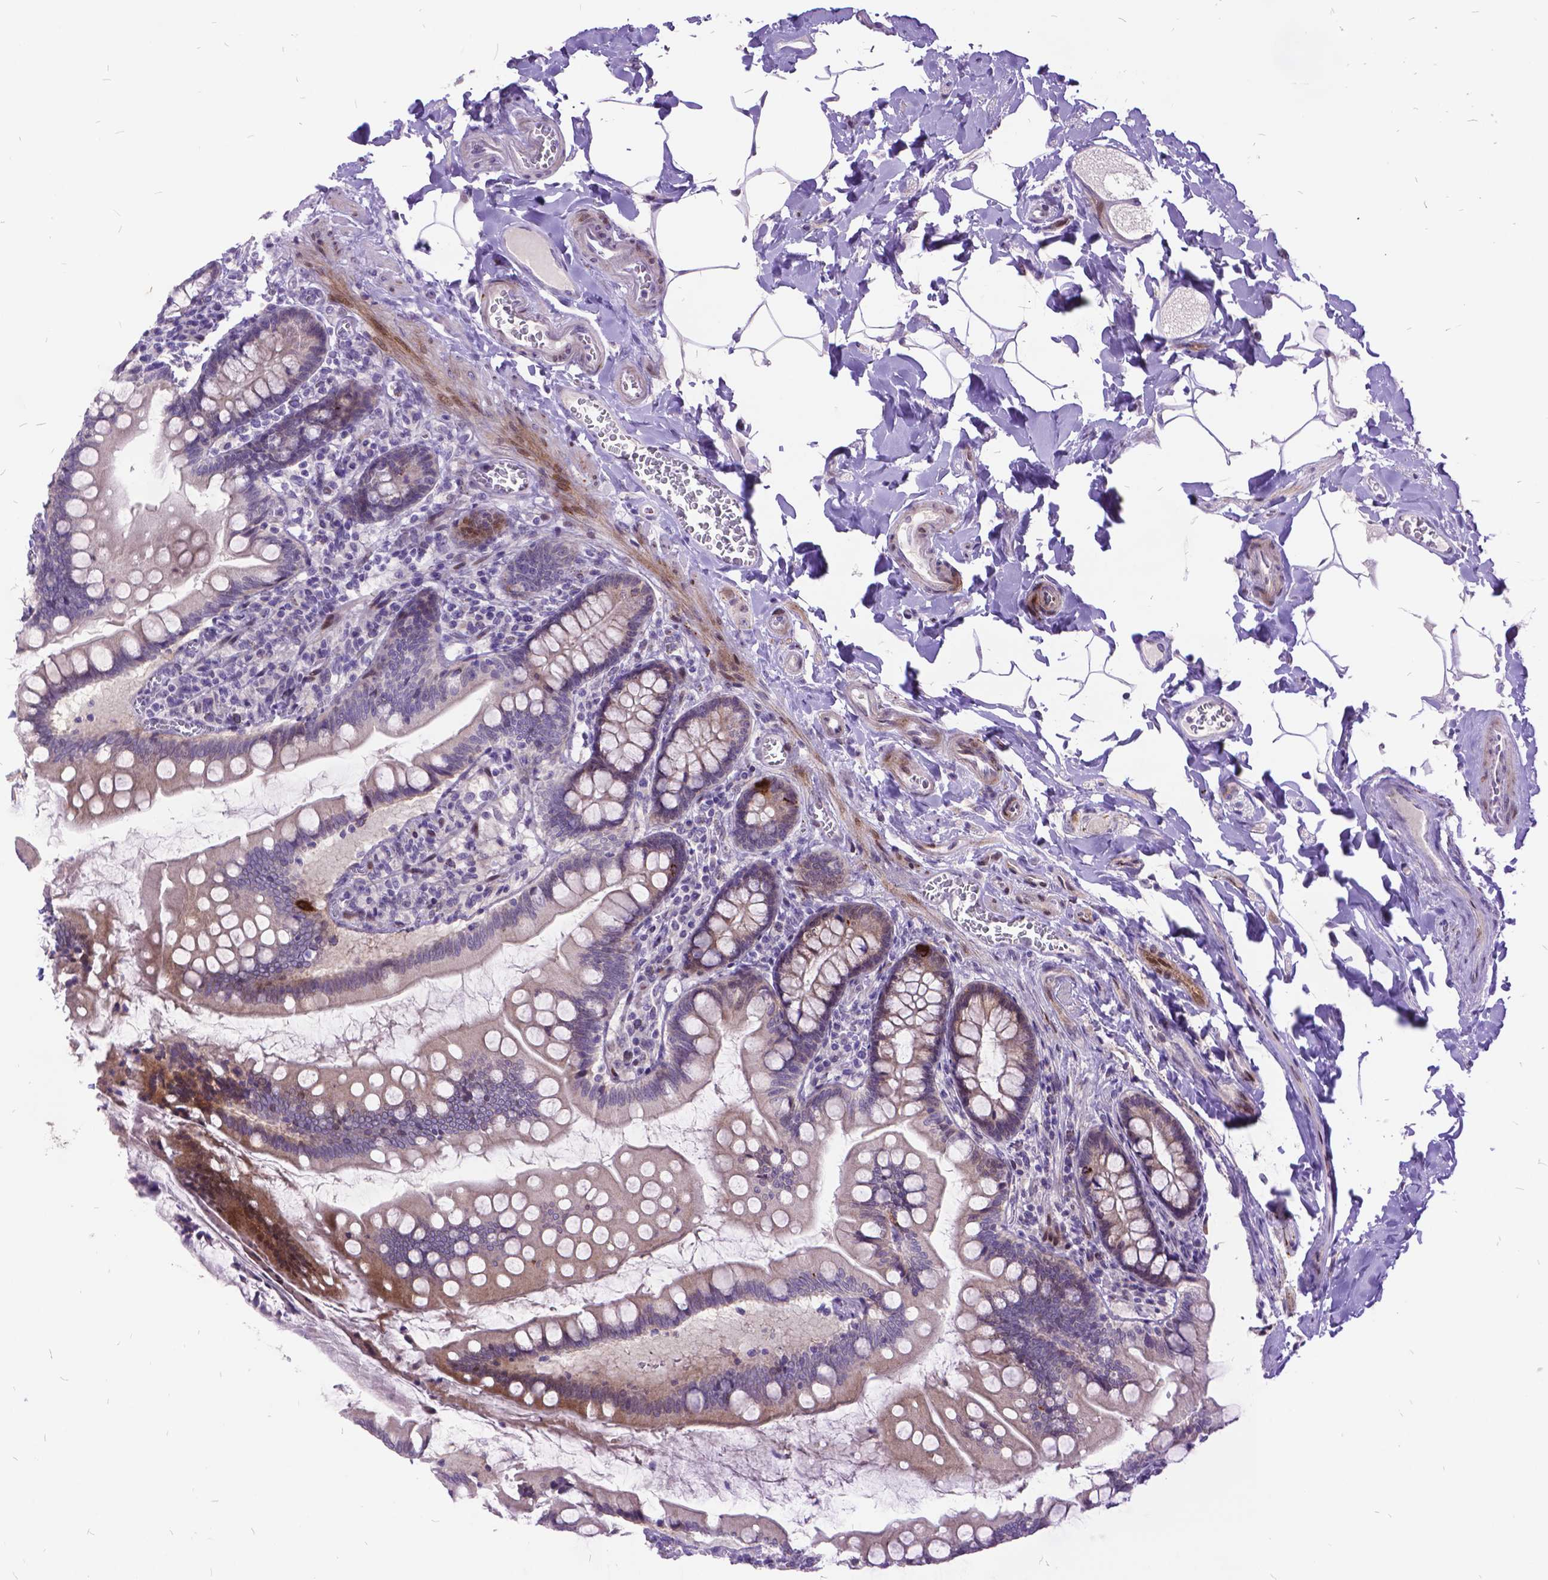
{"staining": {"intensity": "strong", "quantity": "<25%", "location": "cytoplasmic/membranous"}, "tissue": "small intestine", "cell_type": "Glandular cells", "image_type": "normal", "snomed": [{"axis": "morphology", "description": "Normal tissue, NOS"}, {"axis": "topography", "description": "Small intestine"}], "caption": "High-power microscopy captured an IHC micrograph of benign small intestine, revealing strong cytoplasmic/membranous positivity in about <25% of glandular cells. (IHC, brightfield microscopy, high magnification).", "gene": "ITGB6", "patient": {"sex": "female", "age": 56}}